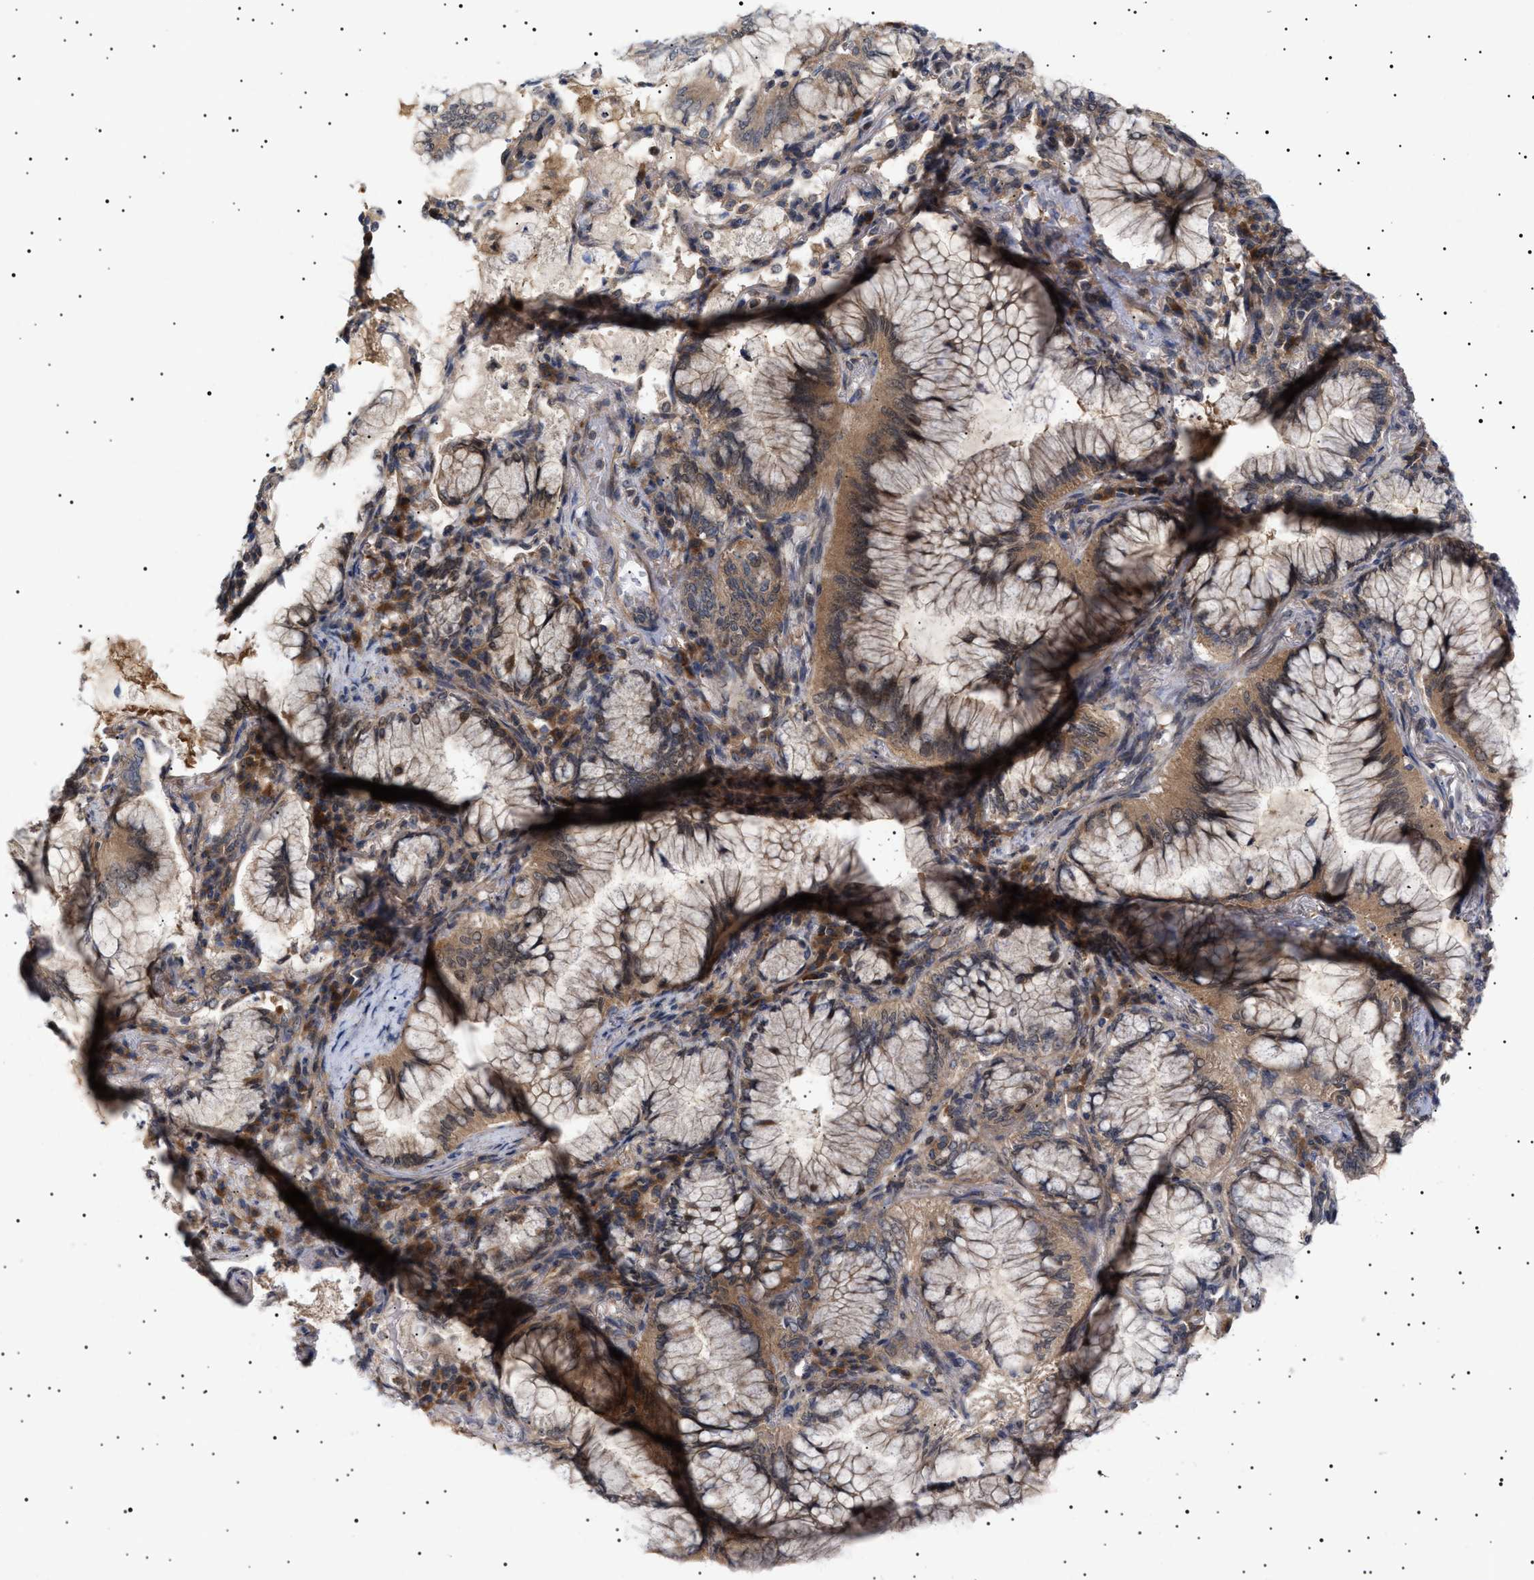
{"staining": {"intensity": "moderate", "quantity": "25%-75%", "location": "cytoplasmic/membranous"}, "tissue": "lung cancer", "cell_type": "Tumor cells", "image_type": "cancer", "snomed": [{"axis": "morphology", "description": "Adenocarcinoma, NOS"}, {"axis": "topography", "description": "Lung"}], "caption": "This is an image of IHC staining of lung cancer, which shows moderate staining in the cytoplasmic/membranous of tumor cells.", "gene": "NPLOC4", "patient": {"sex": "female", "age": 70}}